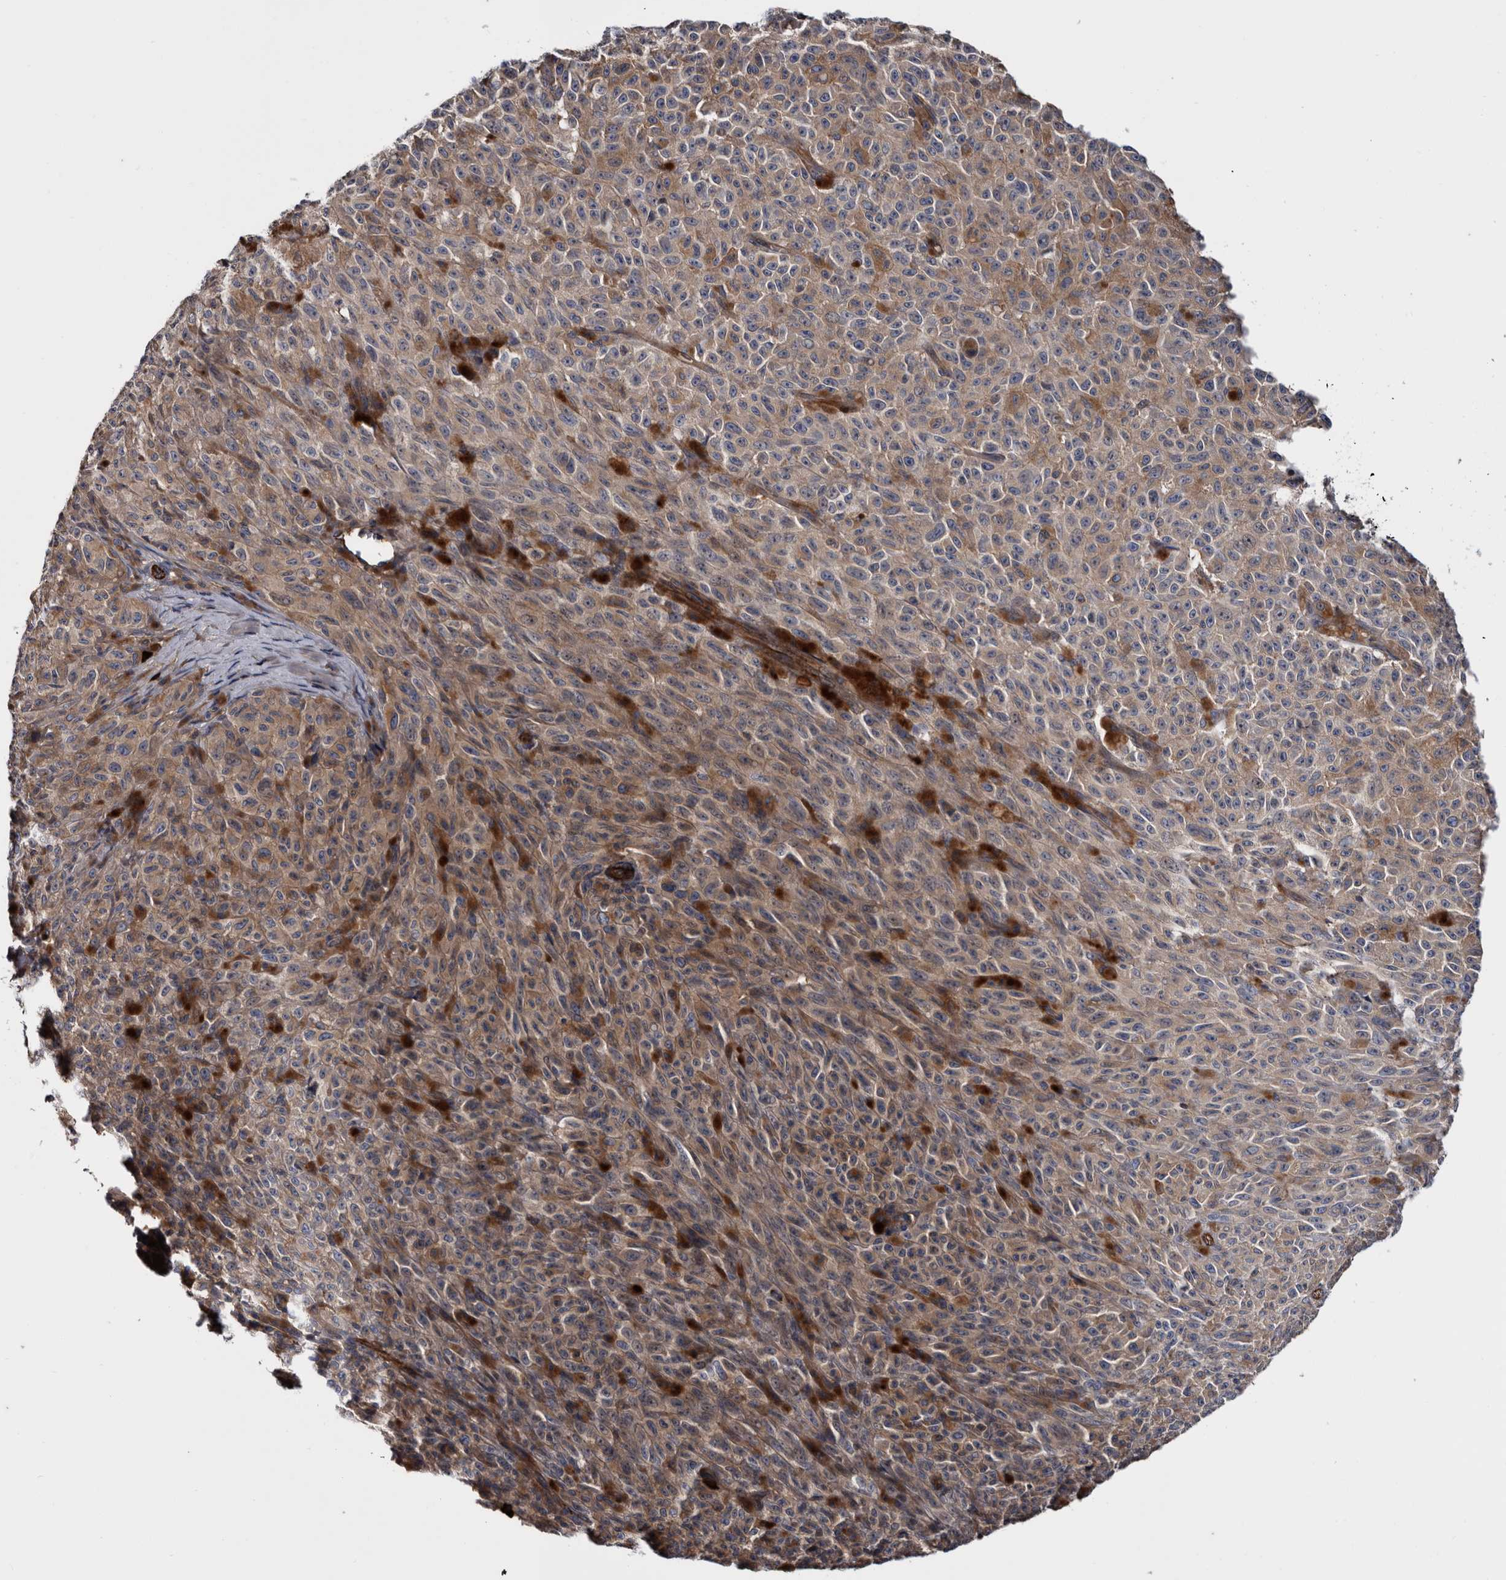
{"staining": {"intensity": "weak", "quantity": "25%-75%", "location": "cytoplasmic/membranous"}, "tissue": "melanoma", "cell_type": "Tumor cells", "image_type": "cancer", "snomed": [{"axis": "morphology", "description": "Malignant melanoma, NOS"}, {"axis": "topography", "description": "Skin"}], "caption": "Immunohistochemical staining of human malignant melanoma shows weak cytoplasmic/membranous protein staining in about 25%-75% of tumor cells. The protein of interest is shown in brown color, while the nuclei are stained blue.", "gene": "TSPAN17", "patient": {"sex": "female", "age": 82}}